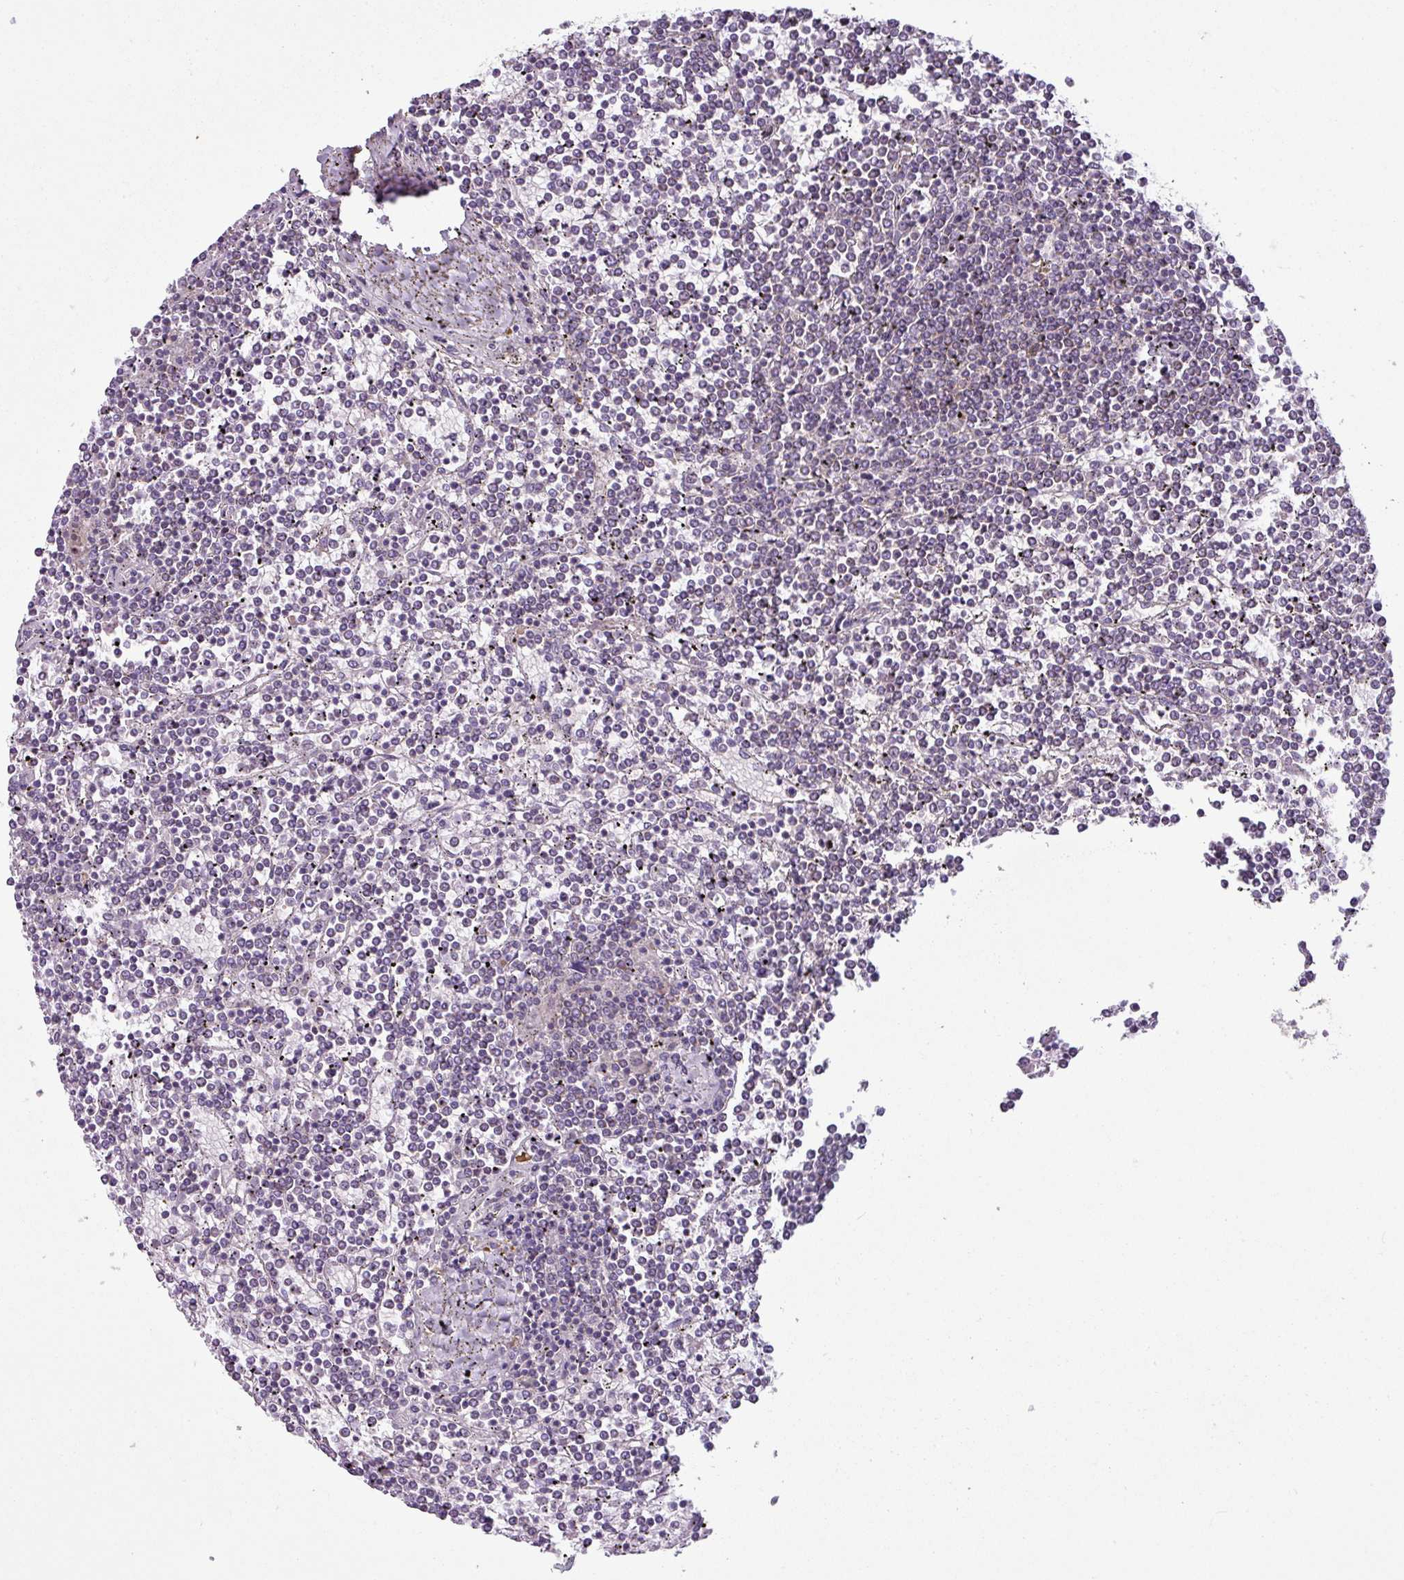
{"staining": {"intensity": "negative", "quantity": "none", "location": "none"}, "tissue": "lymphoma", "cell_type": "Tumor cells", "image_type": "cancer", "snomed": [{"axis": "morphology", "description": "Malignant lymphoma, non-Hodgkin's type, Low grade"}, {"axis": "topography", "description": "Spleen"}], "caption": "Tumor cells show no significant protein positivity in malignant lymphoma, non-Hodgkin's type (low-grade).", "gene": "DERPC", "patient": {"sex": "female", "age": 19}}